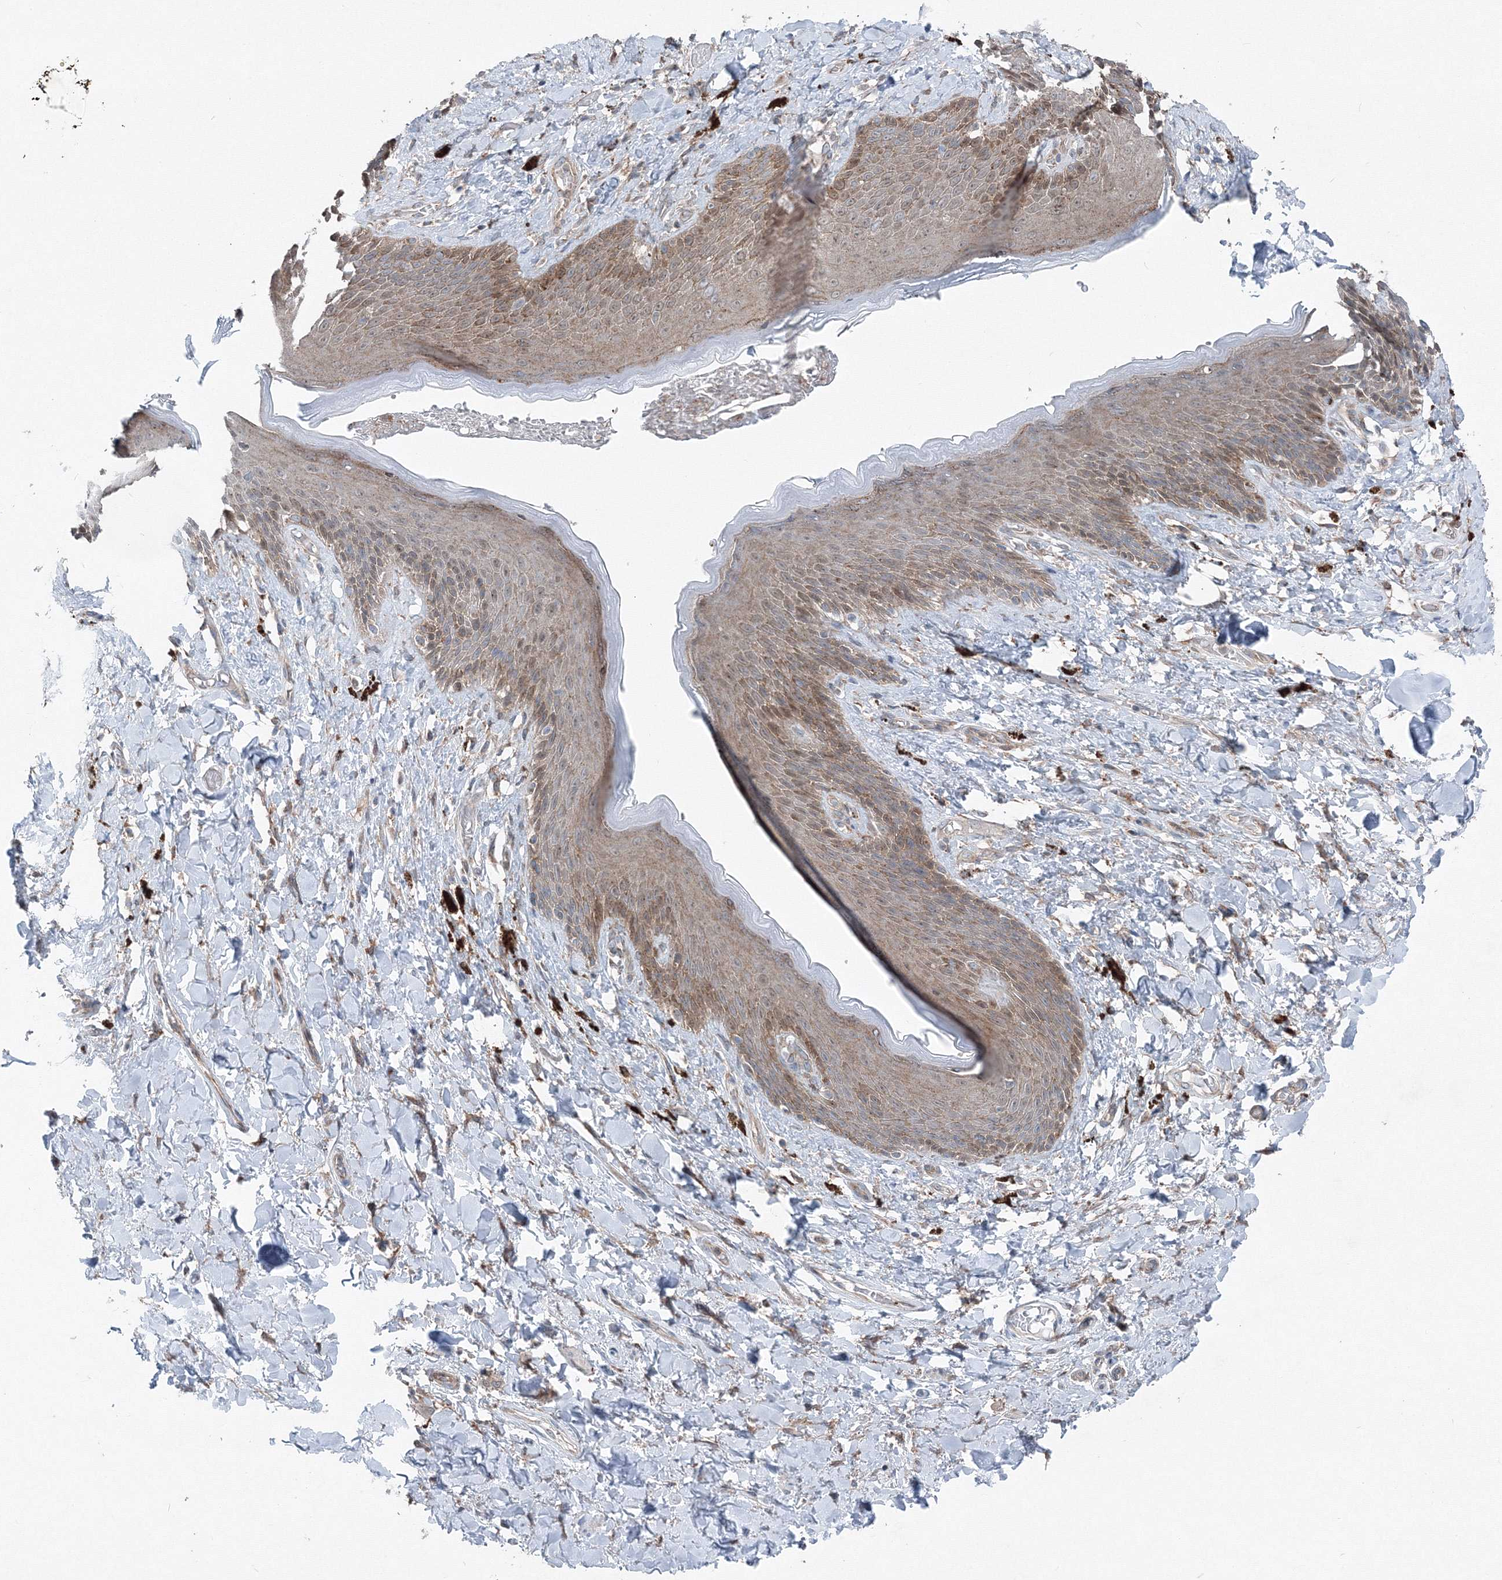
{"staining": {"intensity": "moderate", "quantity": "25%-75%", "location": "cytoplasmic/membranous"}, "tissue": "skin", "cell_type": "Epidermal cells", "image_type": "normal", "snomed": [{"axis": "morphology", "description": "Normal tissue, NOS"}, {"axis": "topography", "description": "Anal"}], "caption": "Immunohistochemistry (IHC) histopathology image of benign skin: human skin stained using IHC exhibits medium levels of moderate protein expression localized specifically in the cytoplasmic/membranous of epidermal cells, appearing as a cytoplasmic/membranous brown color.", "gene": "TPRKB", "patient": {"sex": "female", "age": 78}}